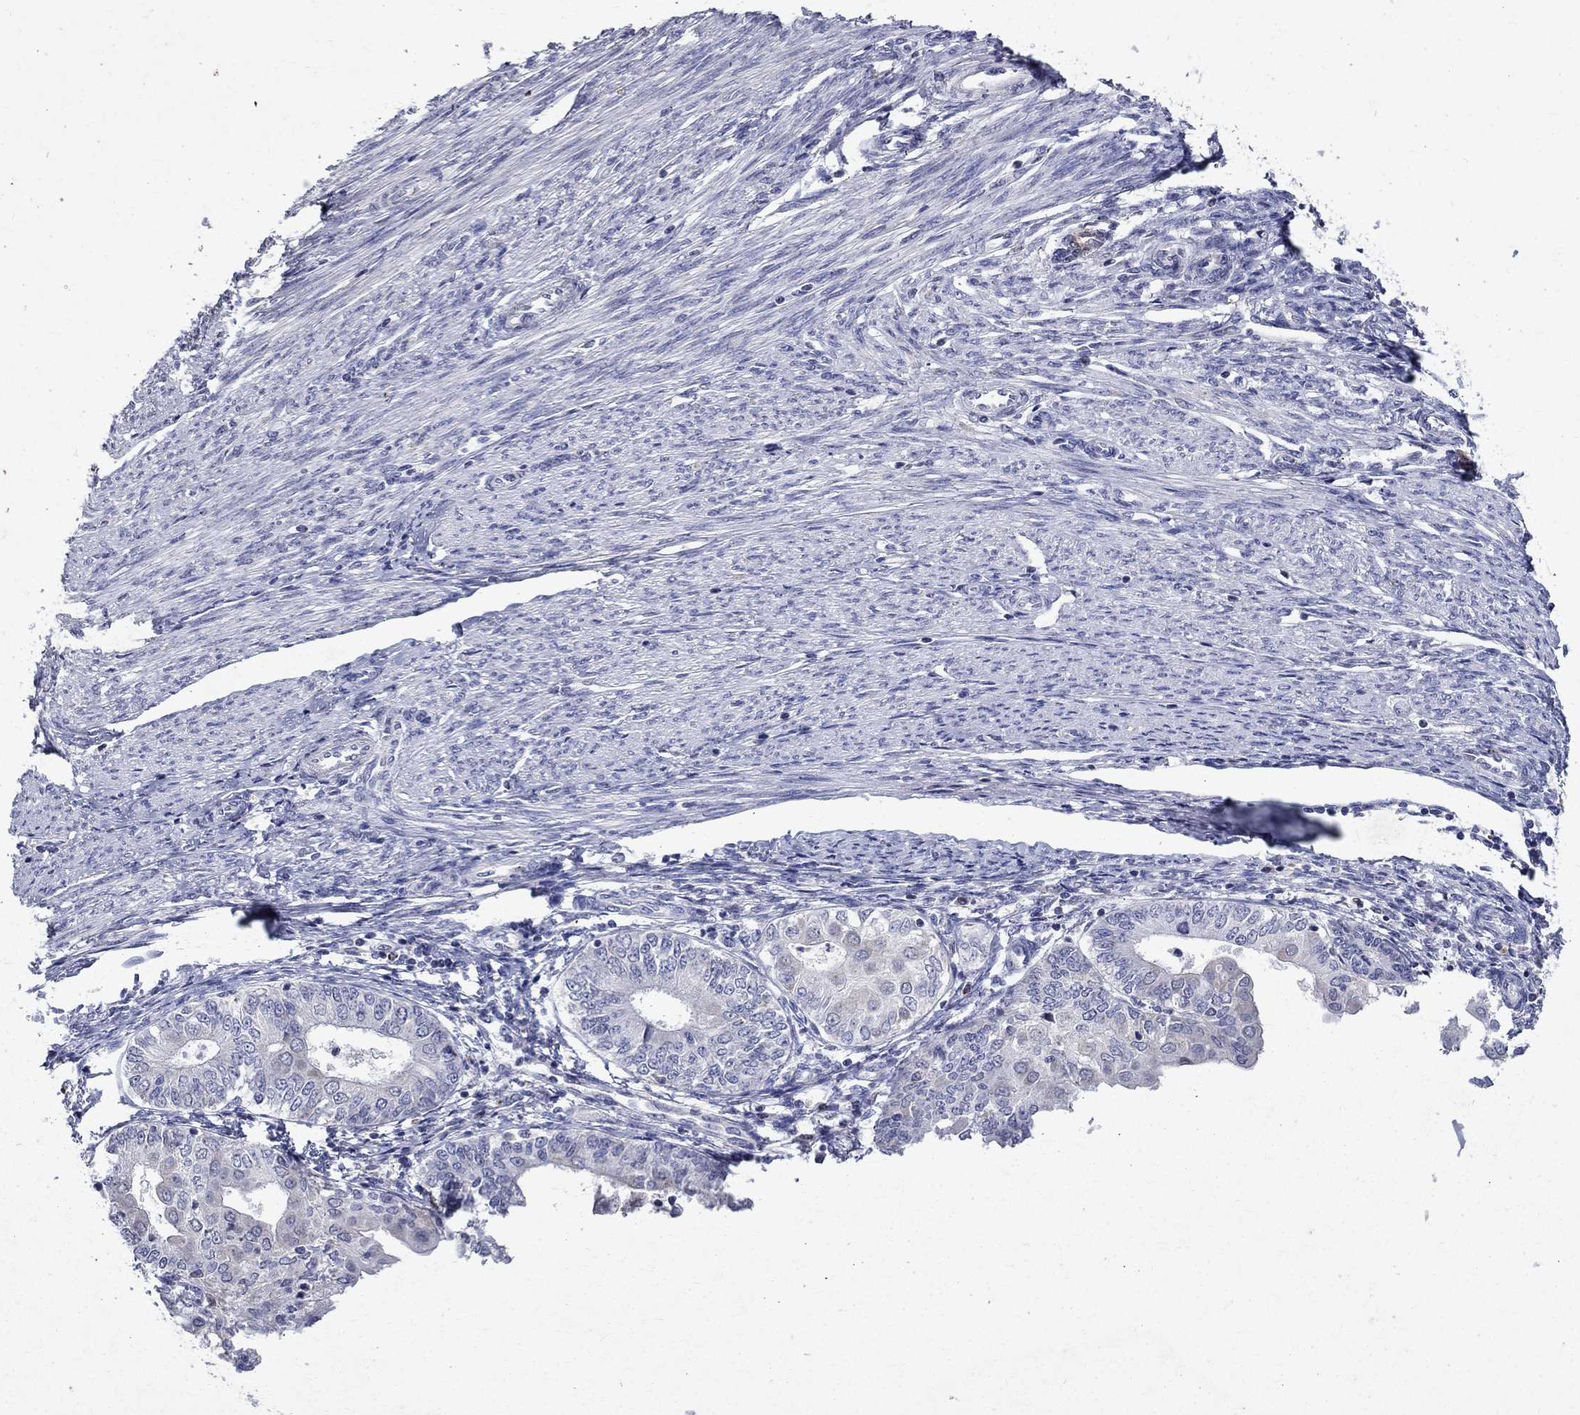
{"staining": {"intensity": "negative", "quantity": "none", "location": "none"}, "tissue": "endometrial cancer", "cell_type": "Tumor cells", "image_type": "cancer", "snomed": [{"axis": "morphology", "description": "Adenocarcinoma, NOS"}, {"axis": "topography", "description": "Endometrium"}], "caption": "High power microscopy image of an immunohistochemistry (IHC) image of endometrial cancer, revealing no significant expression in tumor cells. Brightfield microscopy of immunohistochemistry (IHC) stained with DAB (brown) and hematoxylin (blue), captured at high magnification.", "gene": "SLC4A10", "patient": {"sex": "female", "age": 68}}